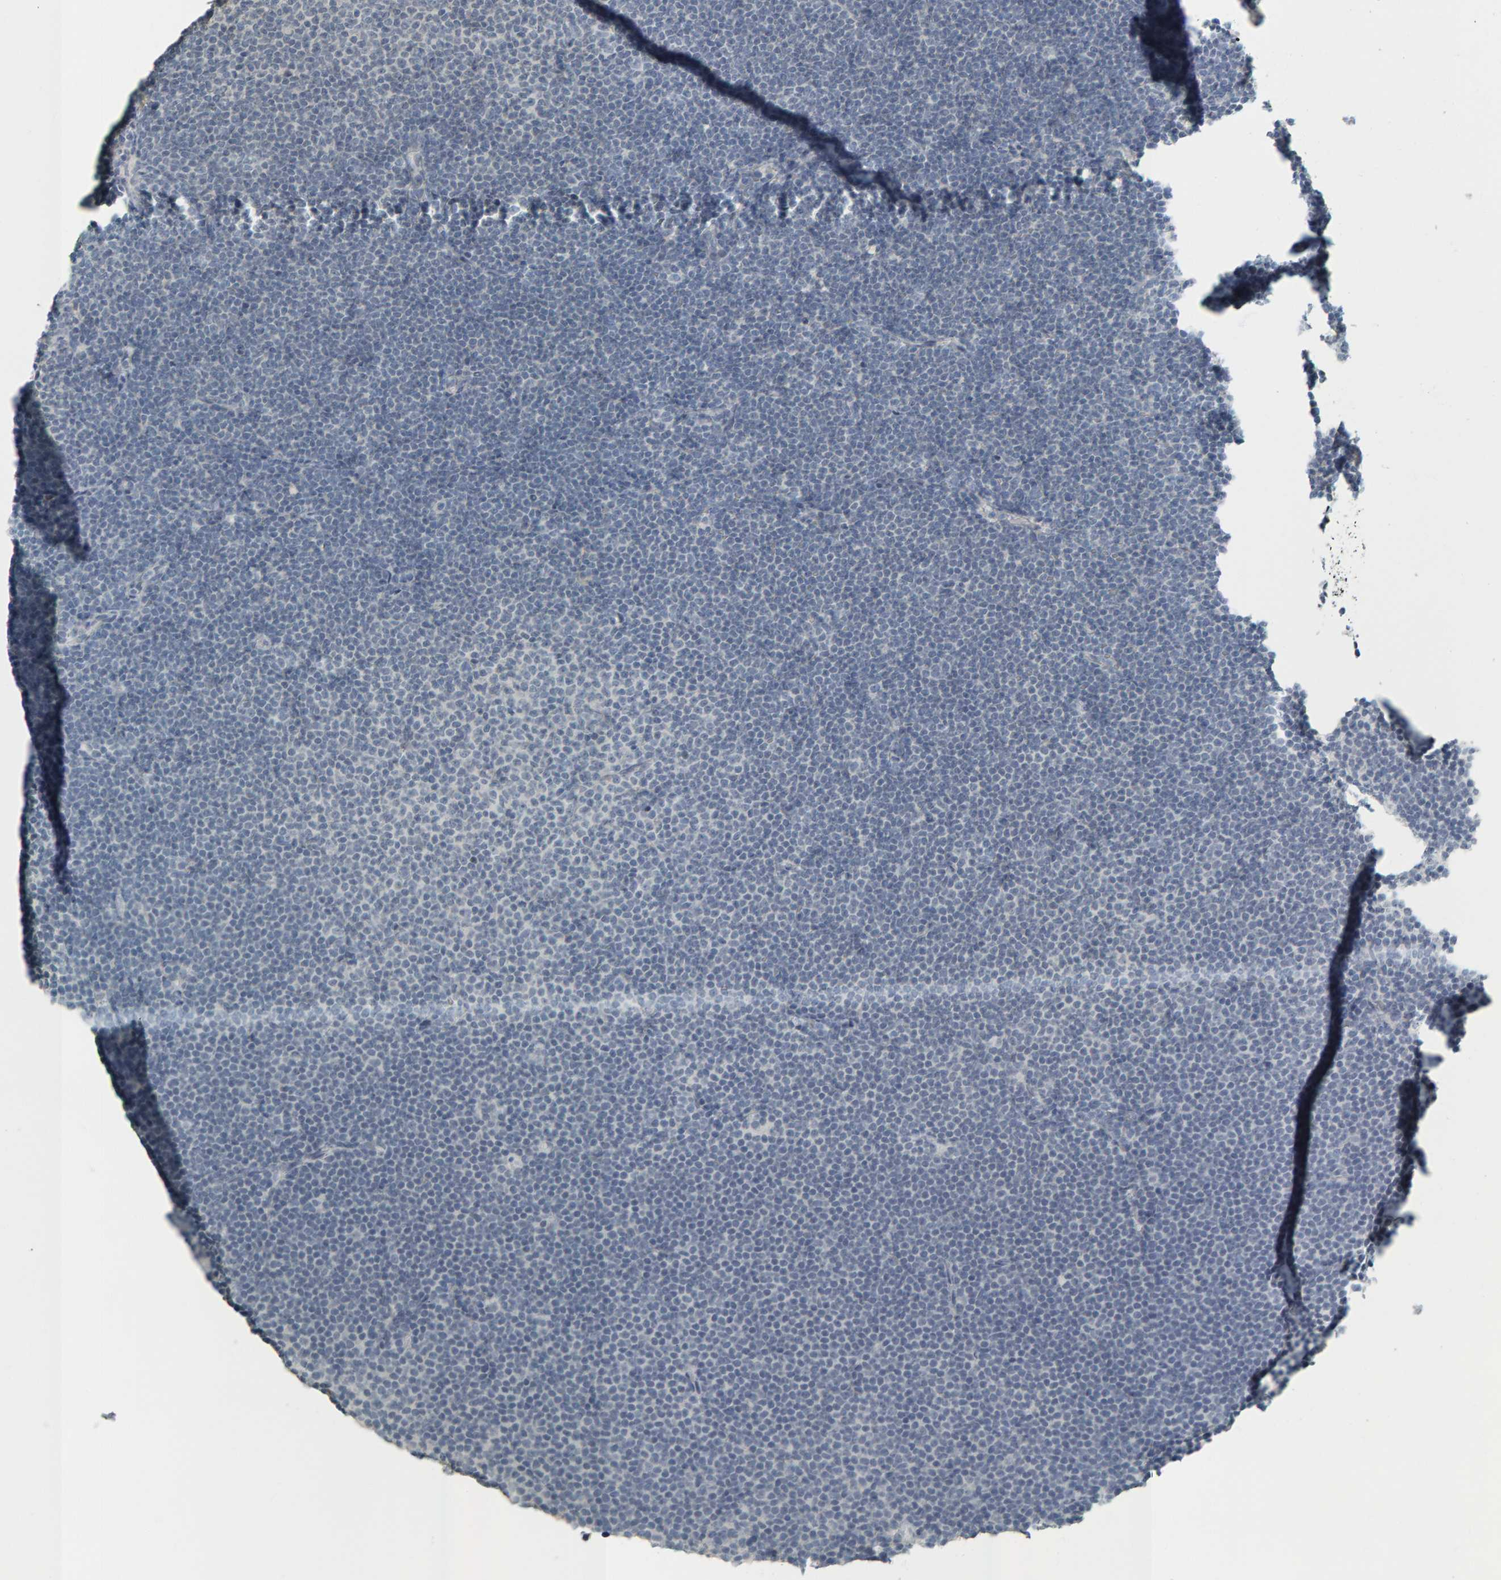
{"staining": {"intensity": "negative", "quantity": "none", "location": "none"}, "tissue": "lymphoma", "cell_type": "Tumor cells", "image_type": "cancer", "snomed": [{"axis": "morphology", "description": "Malignant lymphoma, non-Hodgkin's type, Low grade"}, {"axis": "topography", "description": "Lymph node"}], "caption": "Malignant lymphoma, non-Hodgkin's type (low-grade) was stained to show a protein in brown. There is no significant positivity in tumor cells.", "gene": "PYY", "patient": {"sex": "female", "age": 53}}